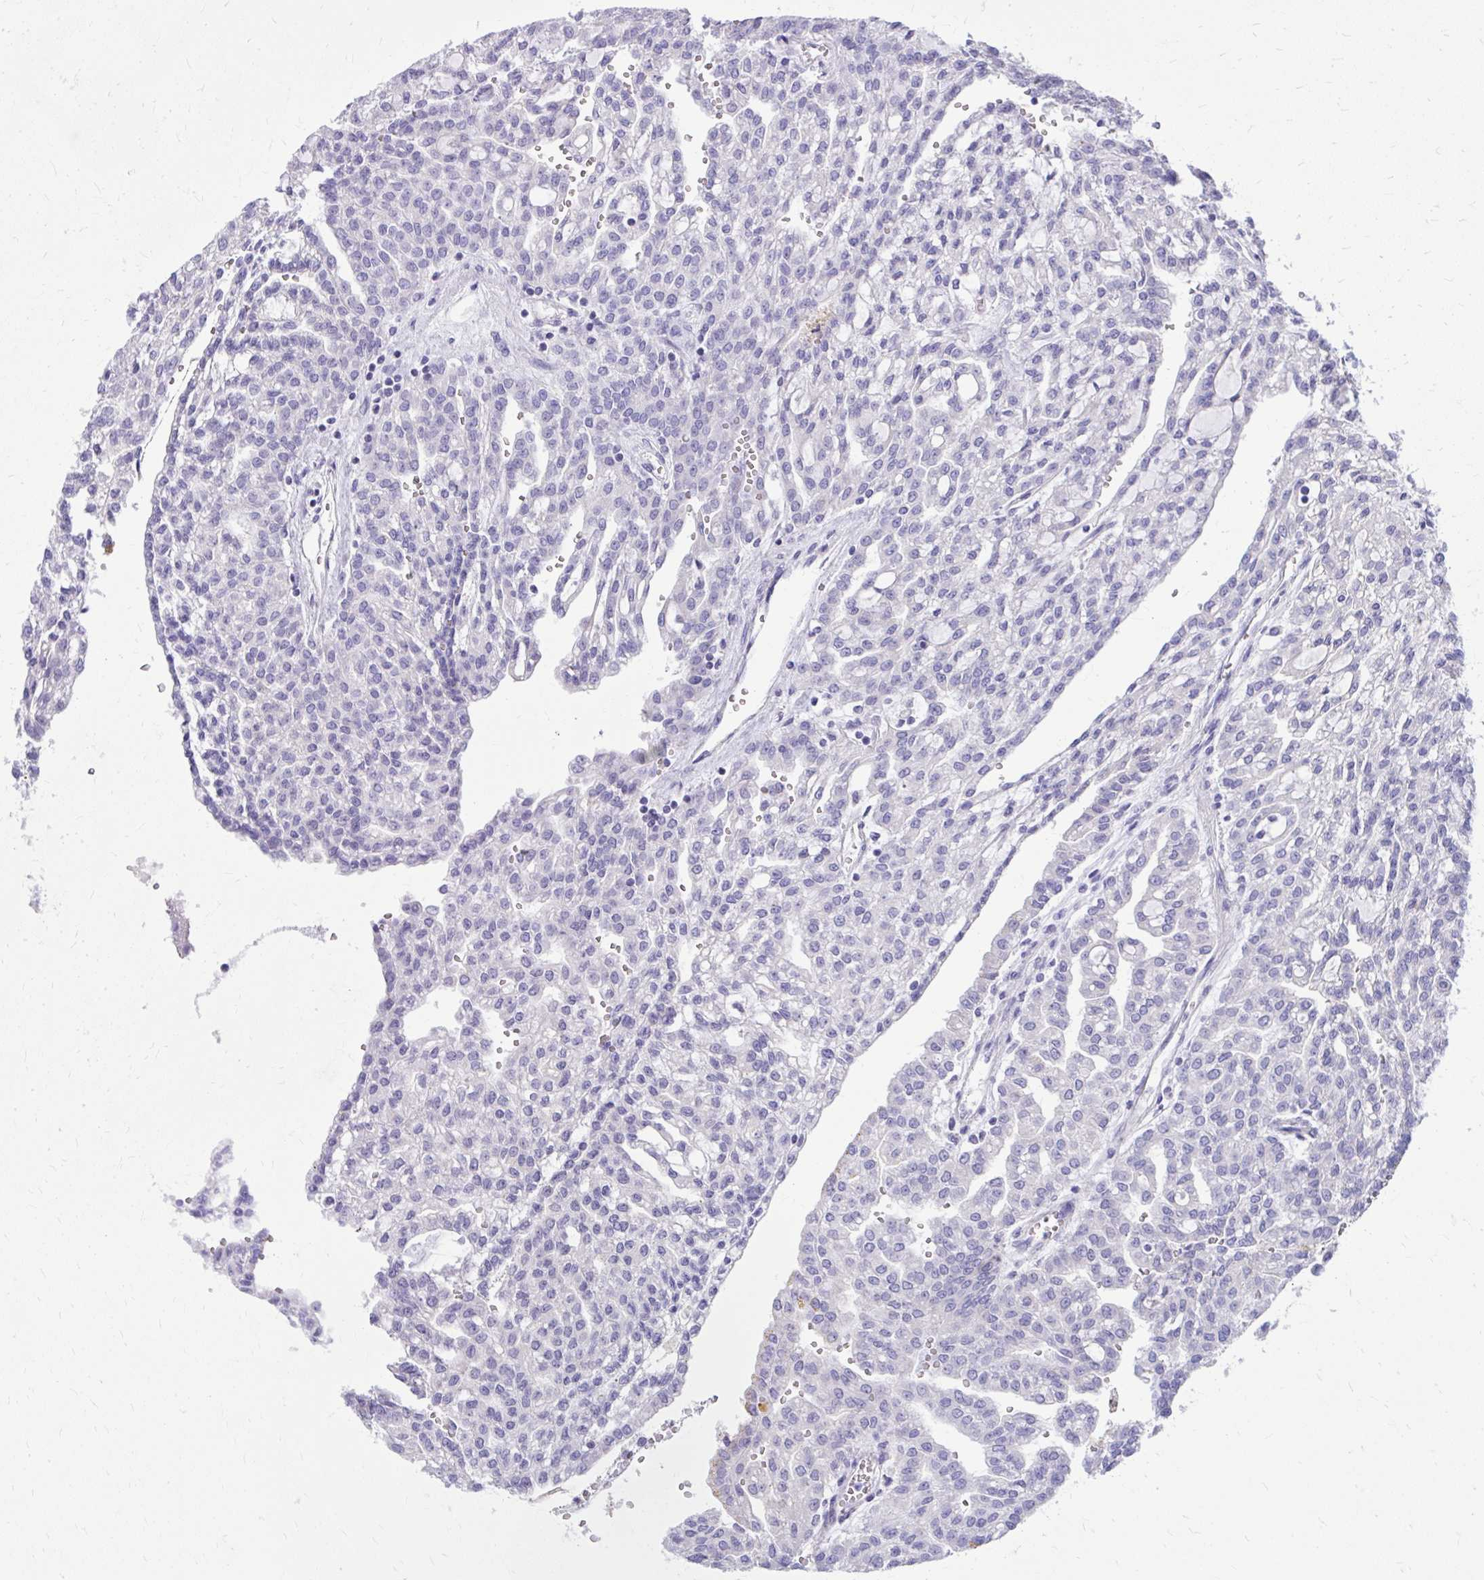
{"staining": {"intensity": "negative", "quantity": "none", "location": "none"}, "tissue": "renal cancer", "cell_type": "Tumor cells", "image_type": "cancer", "snomed": [{"axis": "morphology", "description": "Adenocarcinoma, NOS"}, {"axis": "topography", "description": "Kidney"}], "caption": "A high-resolution image shows IHC staining of adenocarcinoma (renal), which reveals no significant positivity in tumor cells.", "gene": "BCL6B", "patient": {"sex": "male", "age": 63}}